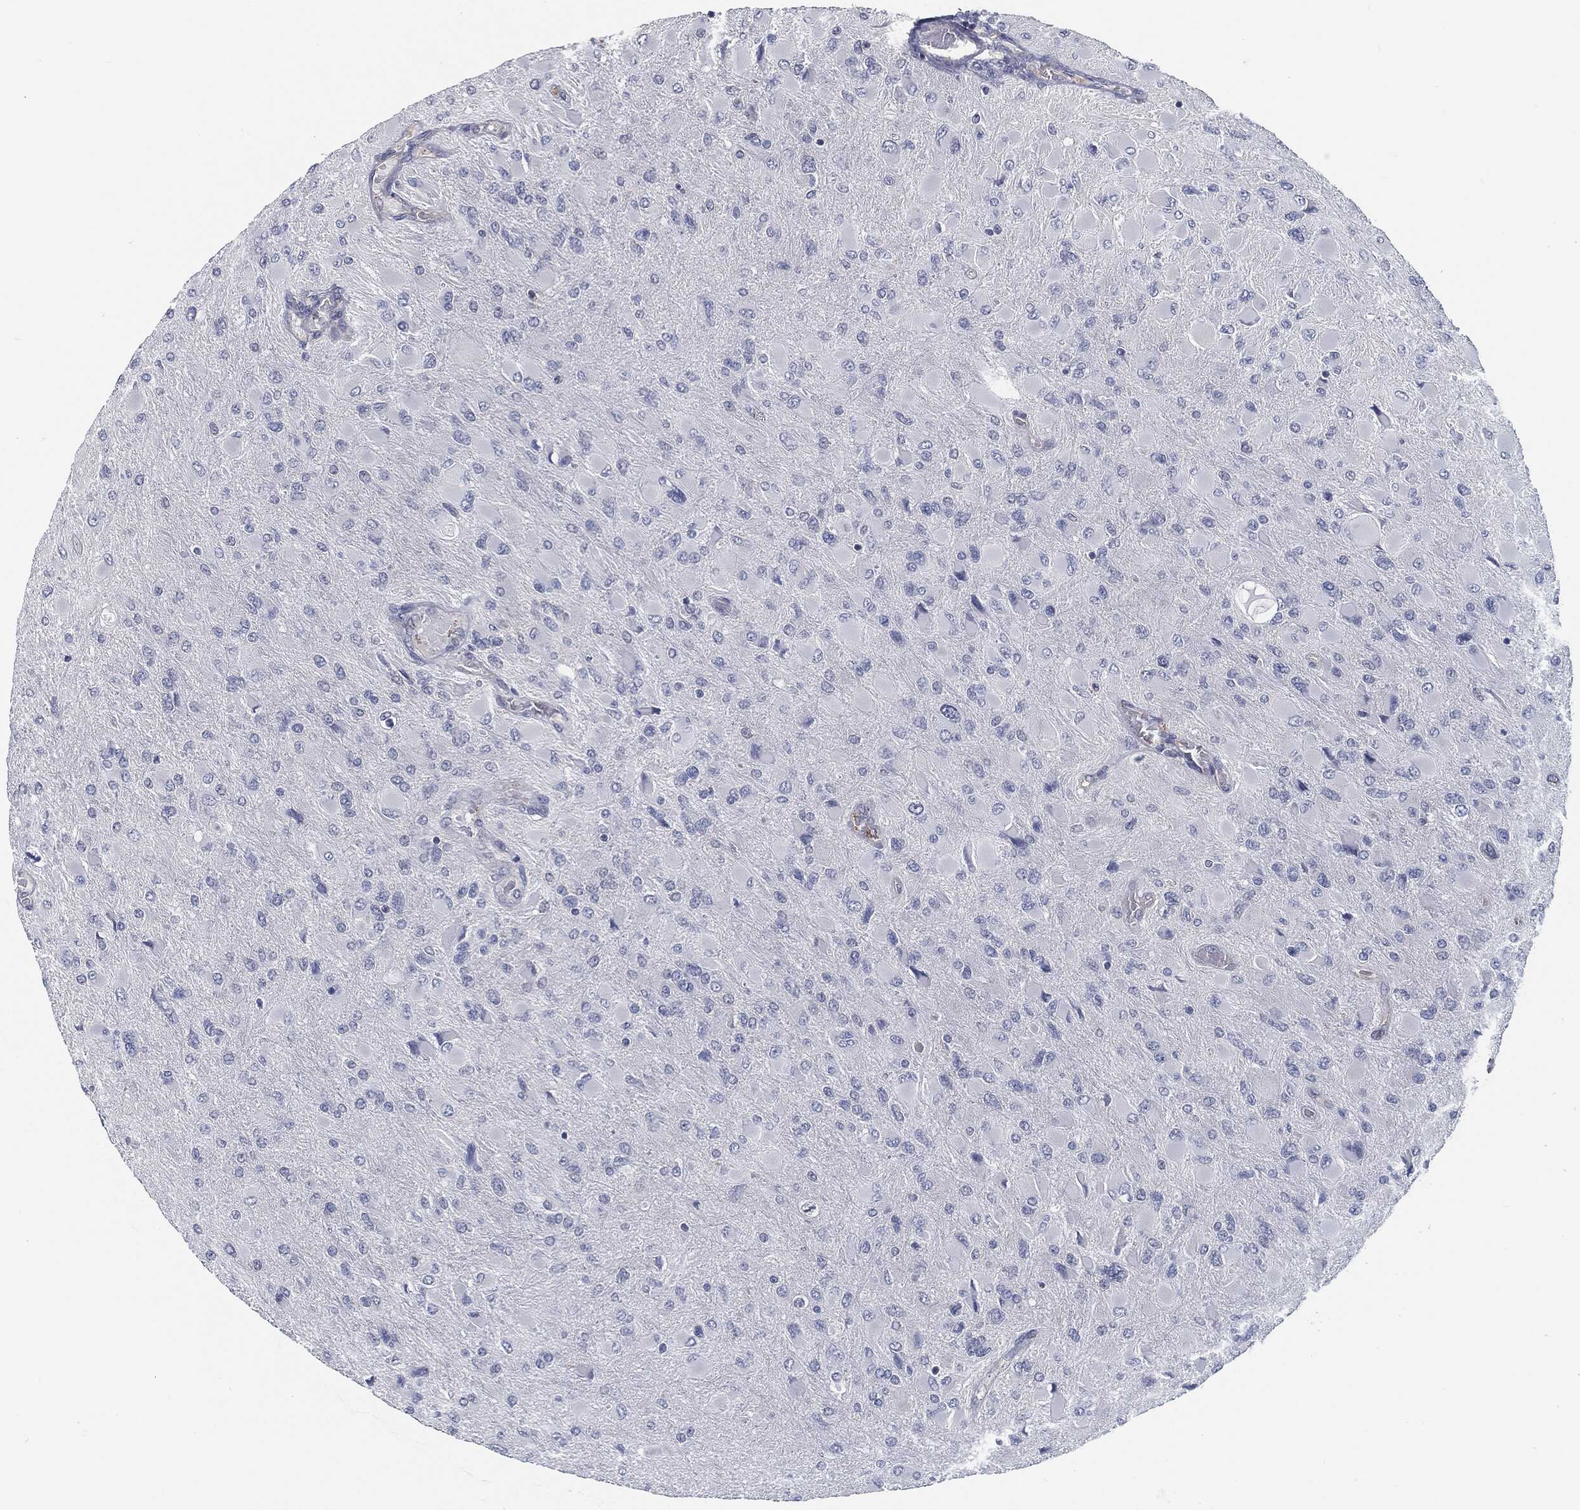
{"staining": {"intensity": "negative", "quantity": "none", "location": "none"}, "tissue": "glioma", "cell_type": "Tumor cells", "image_type": "cancer", "snomed": [{"axis": "morphology", "description": "Glioma, malignant, High grade"}, {"axis": "topography", "description": "Cerebral cortex"}], "caption": "The photomicrograph reveals no significant positivity in tumor cells of malignant high-grade glioma. The staining is performed using DAB (3,3'-diaminobenzidine) brown chromogen with nuclei counter-stained in using hematoxylin.", "gene": "PROM1", "patient": {"sex": "female", "age": 36}}